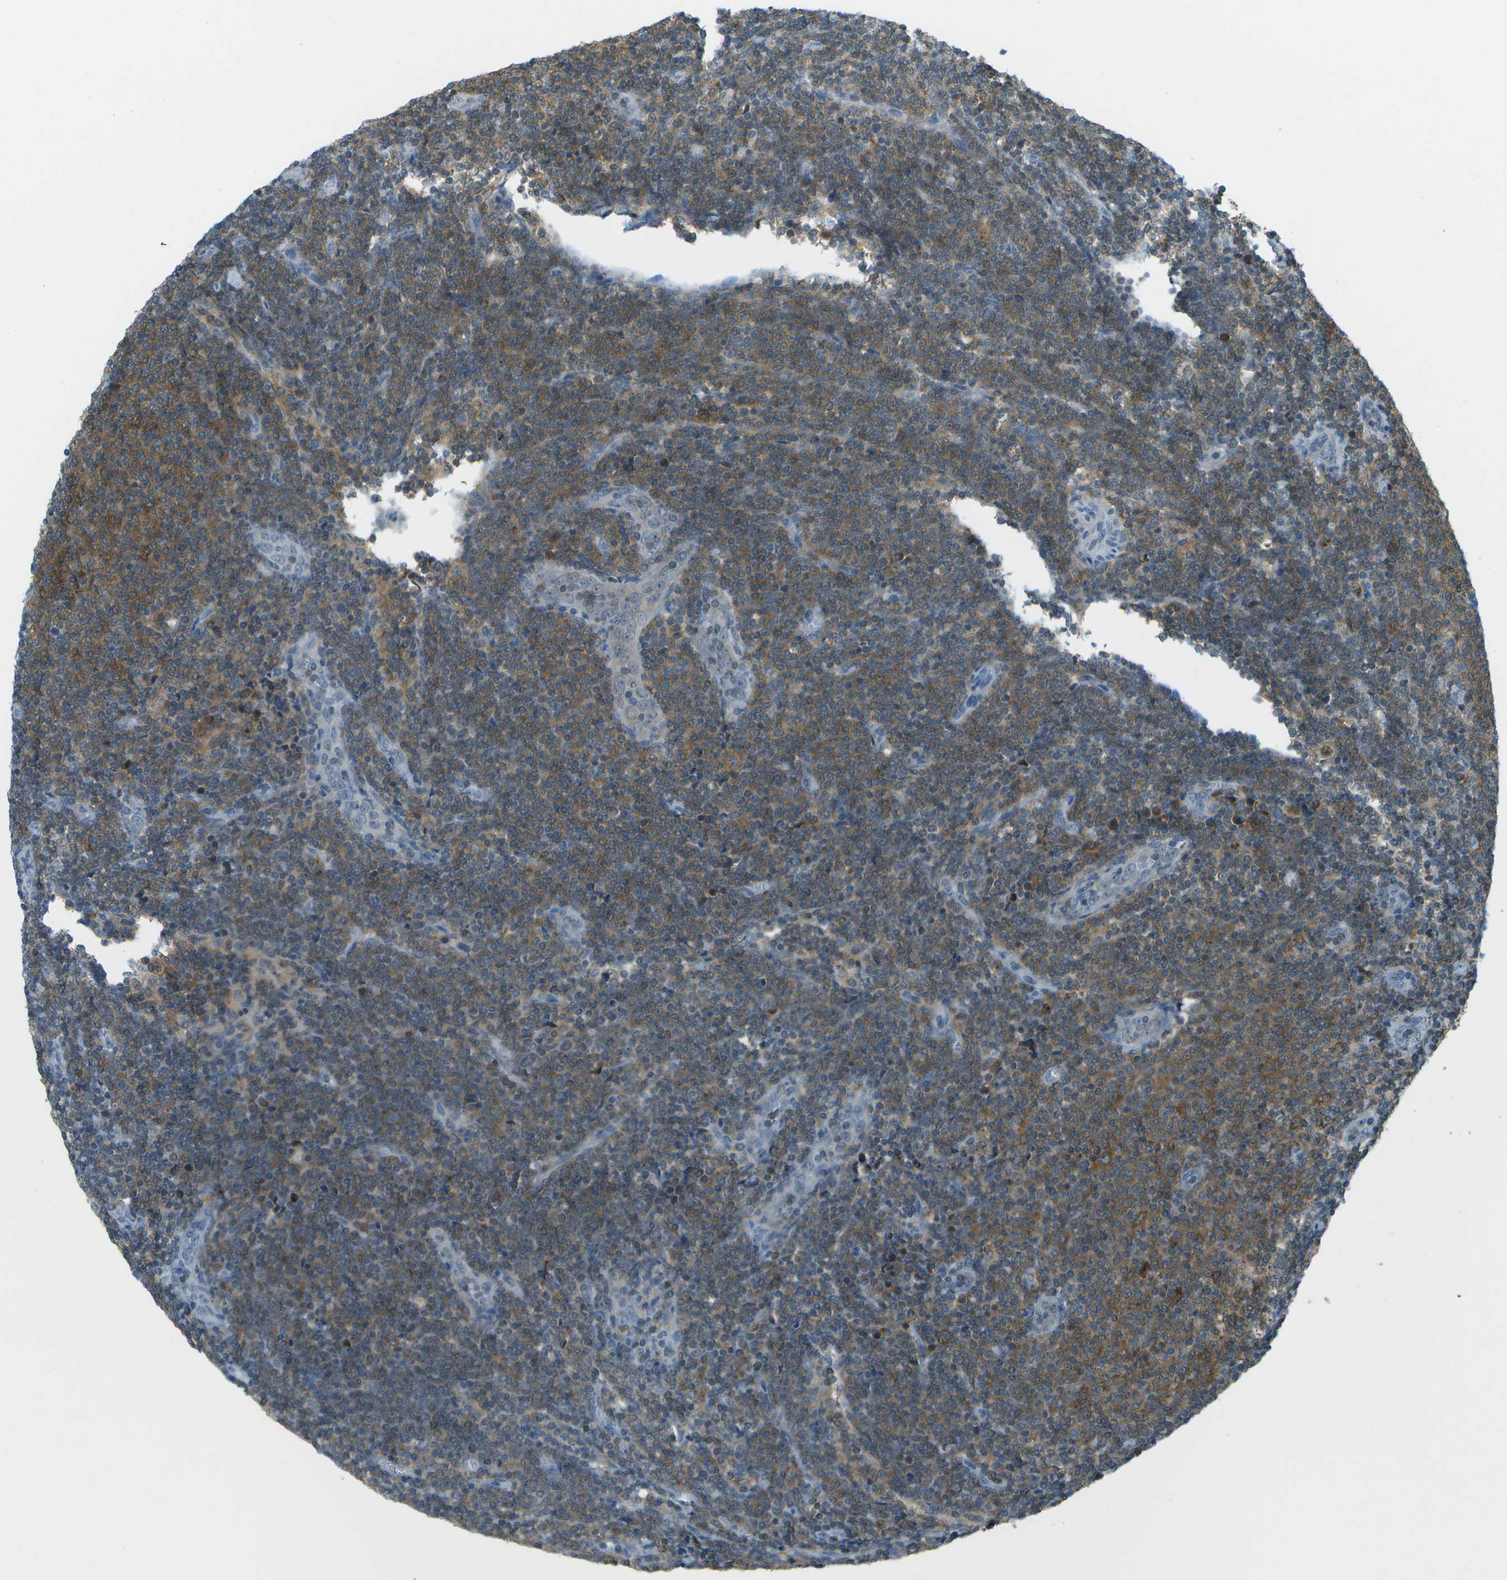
{"staining": {"intensity": "moderate", "quantity": ">75%", "location": "cytoplasmic/membranous"}, "tissue": "lymphoma", "cell_type": "Tumor cells", "image_type": "cancer", "snomed": [{"axis": "morphology", "description": "Malignant lymphoma, non-Hodgkin's type, Low grade"}, {"axis": "topography", "description": "Lymph node"}], "caption": "Moderate cytoplasmic/membranous protein positivity is seen in about >75% of tumor cells in lymphoma.", "gene": "CDH23", "patient": {"sex": "male", "age": 66}}